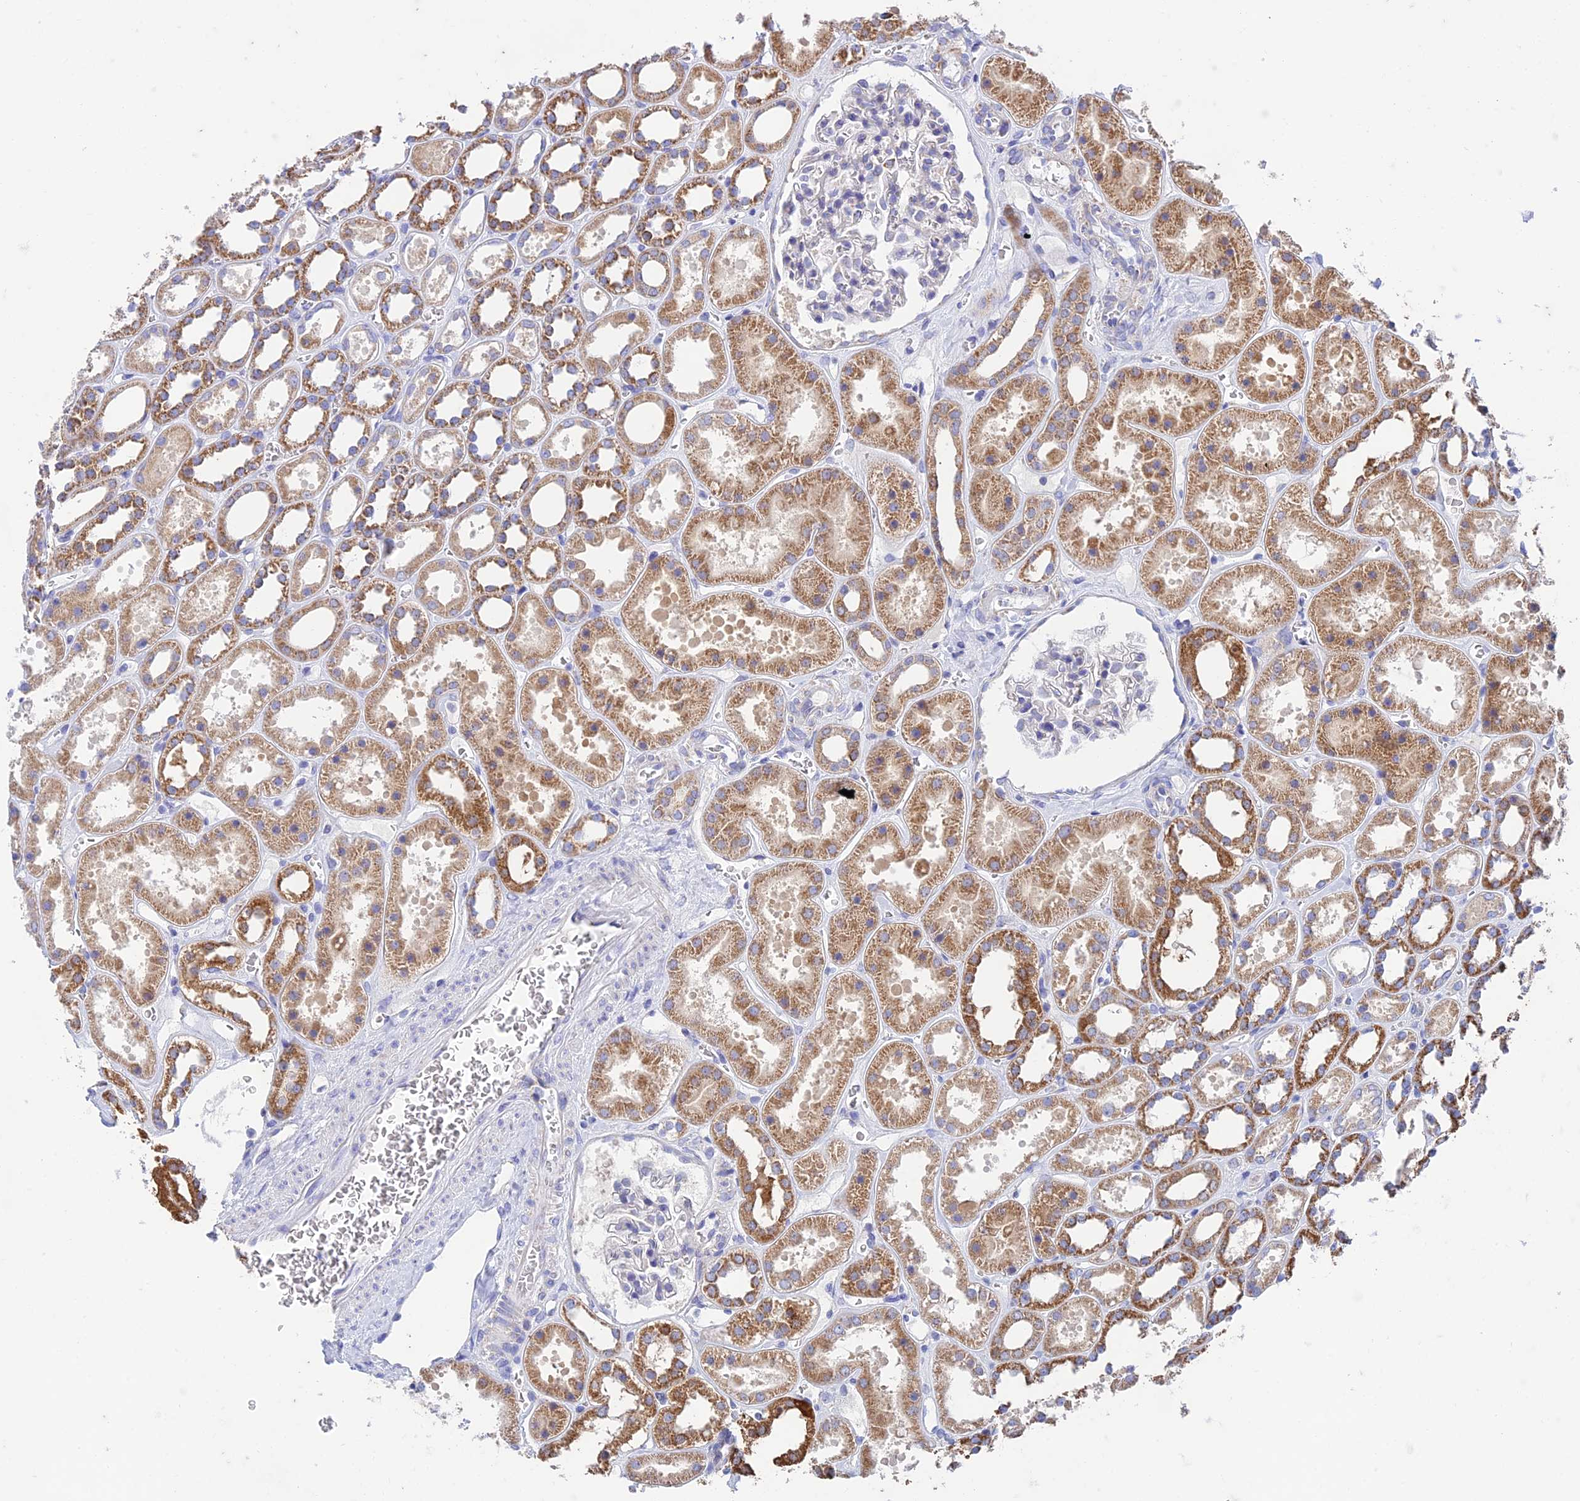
{"staining": {"intensity": "negative", "quantity": "none", "location": "none"}, "tissue": "kidney", "cell_type": "Cells in glomeruli", "image_type": "normal", "snomed": [{"axis": "morphology", "description": "Normal tissue, NOS"}, {"axis": "topography", "description": "Kidney"}], "caption": "Immunohistochemical staining of normal human kidney reveals no significant positivity in cells in glomeruli.", "gene": "ZNF181", "patient": {"sex": "female", "age": 41}}